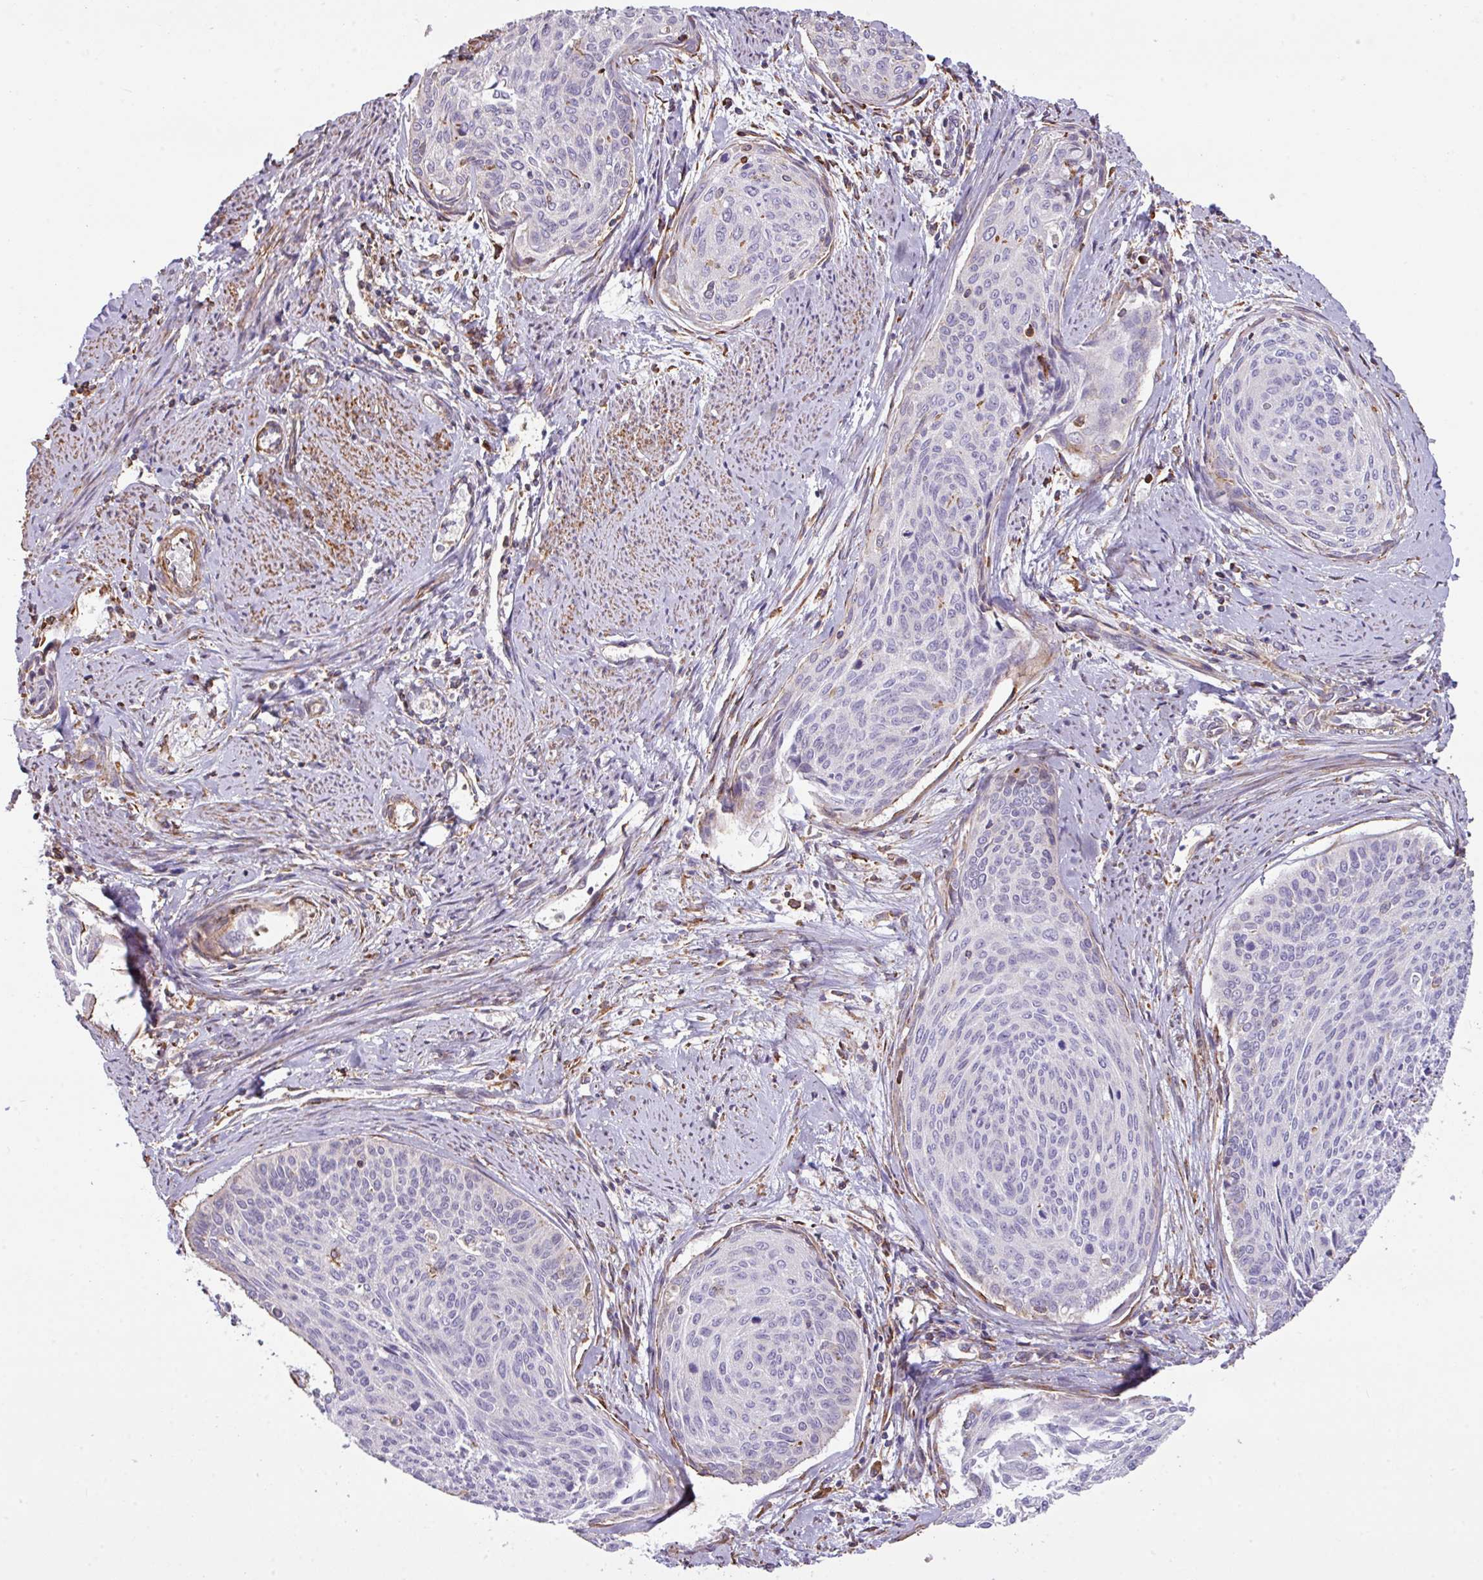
{"staining": {"intensity": "negative", "quantity": "none", "location": "none"}, "tissue": "cervical cancer", "cell_type": "Tumor cells", "image_type": "cancer", "snomed": [{"axis": "morphology", "description": "Squamous cell carcinoma, NOS"}, {"axis": "topography", "description": "Cervix"}], "caption": "Immunohistochemical staining of human cervical cancer demonstrates no significant expression in tumor cells.", "gene": "LRRC41", "patient": {"sex": "female", "age": 55}}